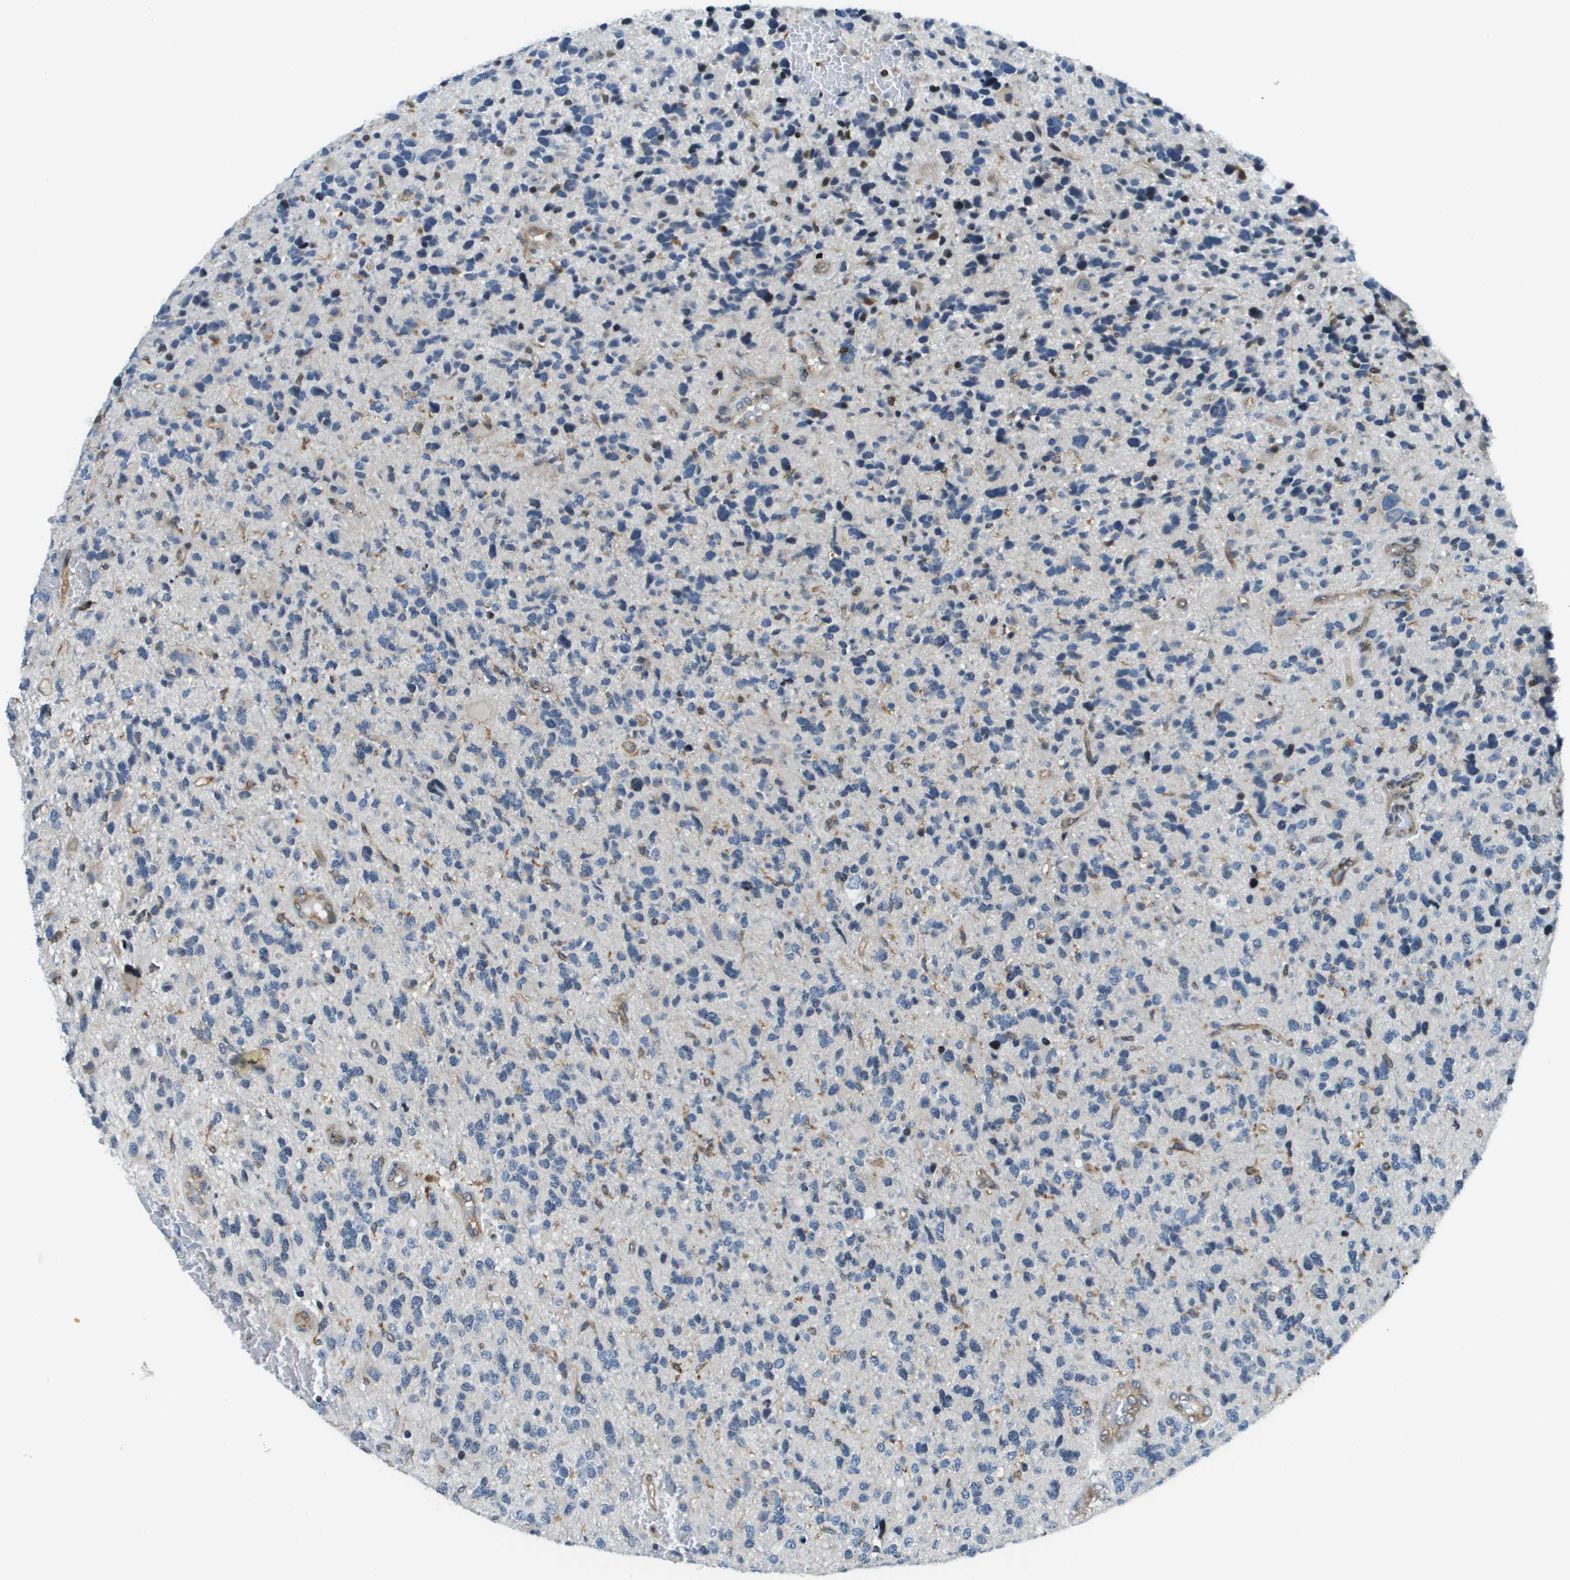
{"staining": {"intensity": "negative", "quantity": "none", "location": "none"}, "tissue": "glioma", "cell_type": "Tumor cells", "image_type": "cancer", "snomed": [{"axis": "morphology", "description": "Glioma, malignant, High grade"}, {"axis": "topography", "description": "Brain"}], "caption": "DAB (3,3'-diaminobenzidine) immunohistochemical staining of glioma shows no significant expression in tumor cells.", "gene": "ESYT1", "patient": {"sex": "female", "age": 58}}